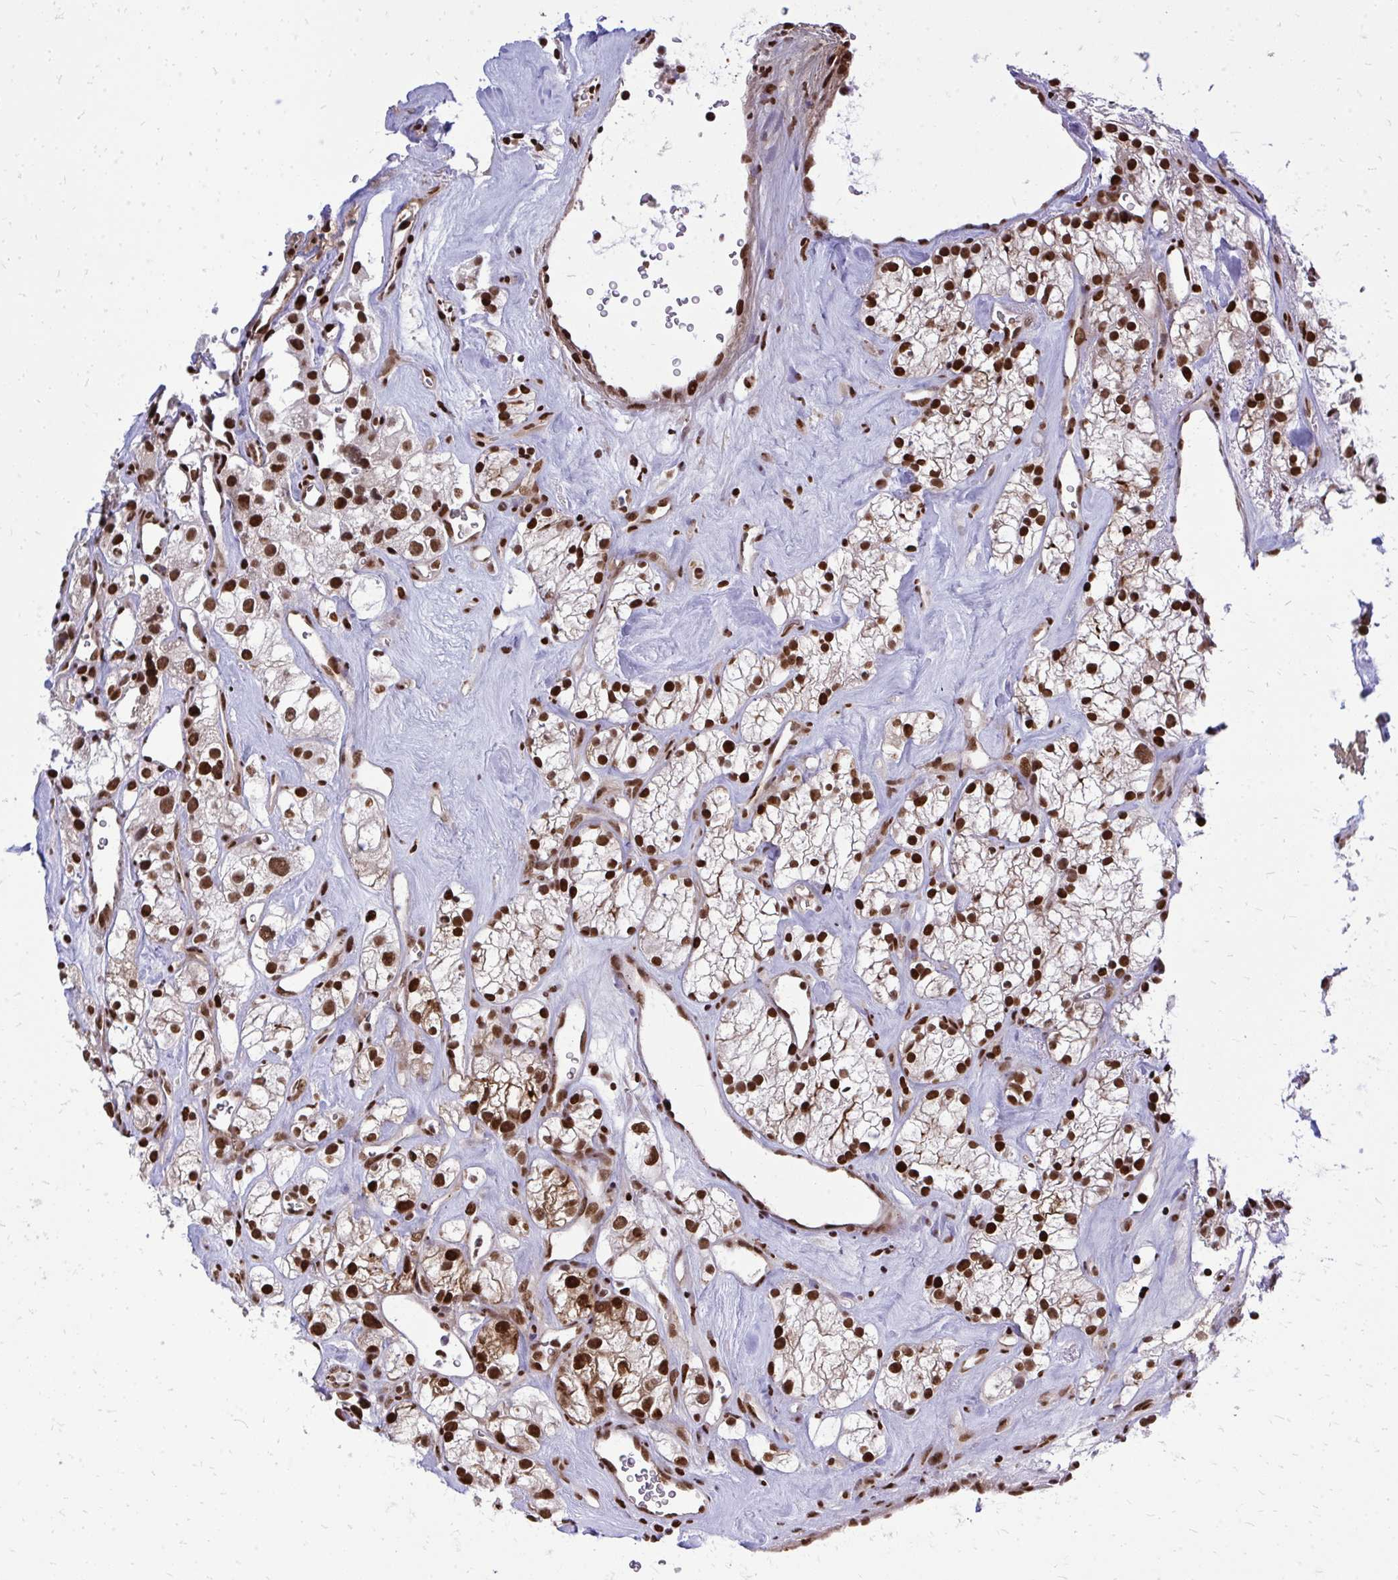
{"staining": {"intensity": "strong", "quantity": ">75%", "location": "nuclear"}, "tissue": "renal cancer", "cell_type": "Tumor cells", "image_type": "cancer", "snomed": [{"axis": "morphology", "description": "Adenocarcinoma, NOS"}, {"axis": "topography", "description": "Kidney"}], "caption": "Renal adenocarcinoma stained with DAB immunohistochemistry (IHC) shows high levels of strong nuclear expression in approximately >75% of tumor cells. (IHC, brightfield microscopy, high magnification).", "gene": "TBL1Y", "patient": {"sex": "male", "age": 77}}